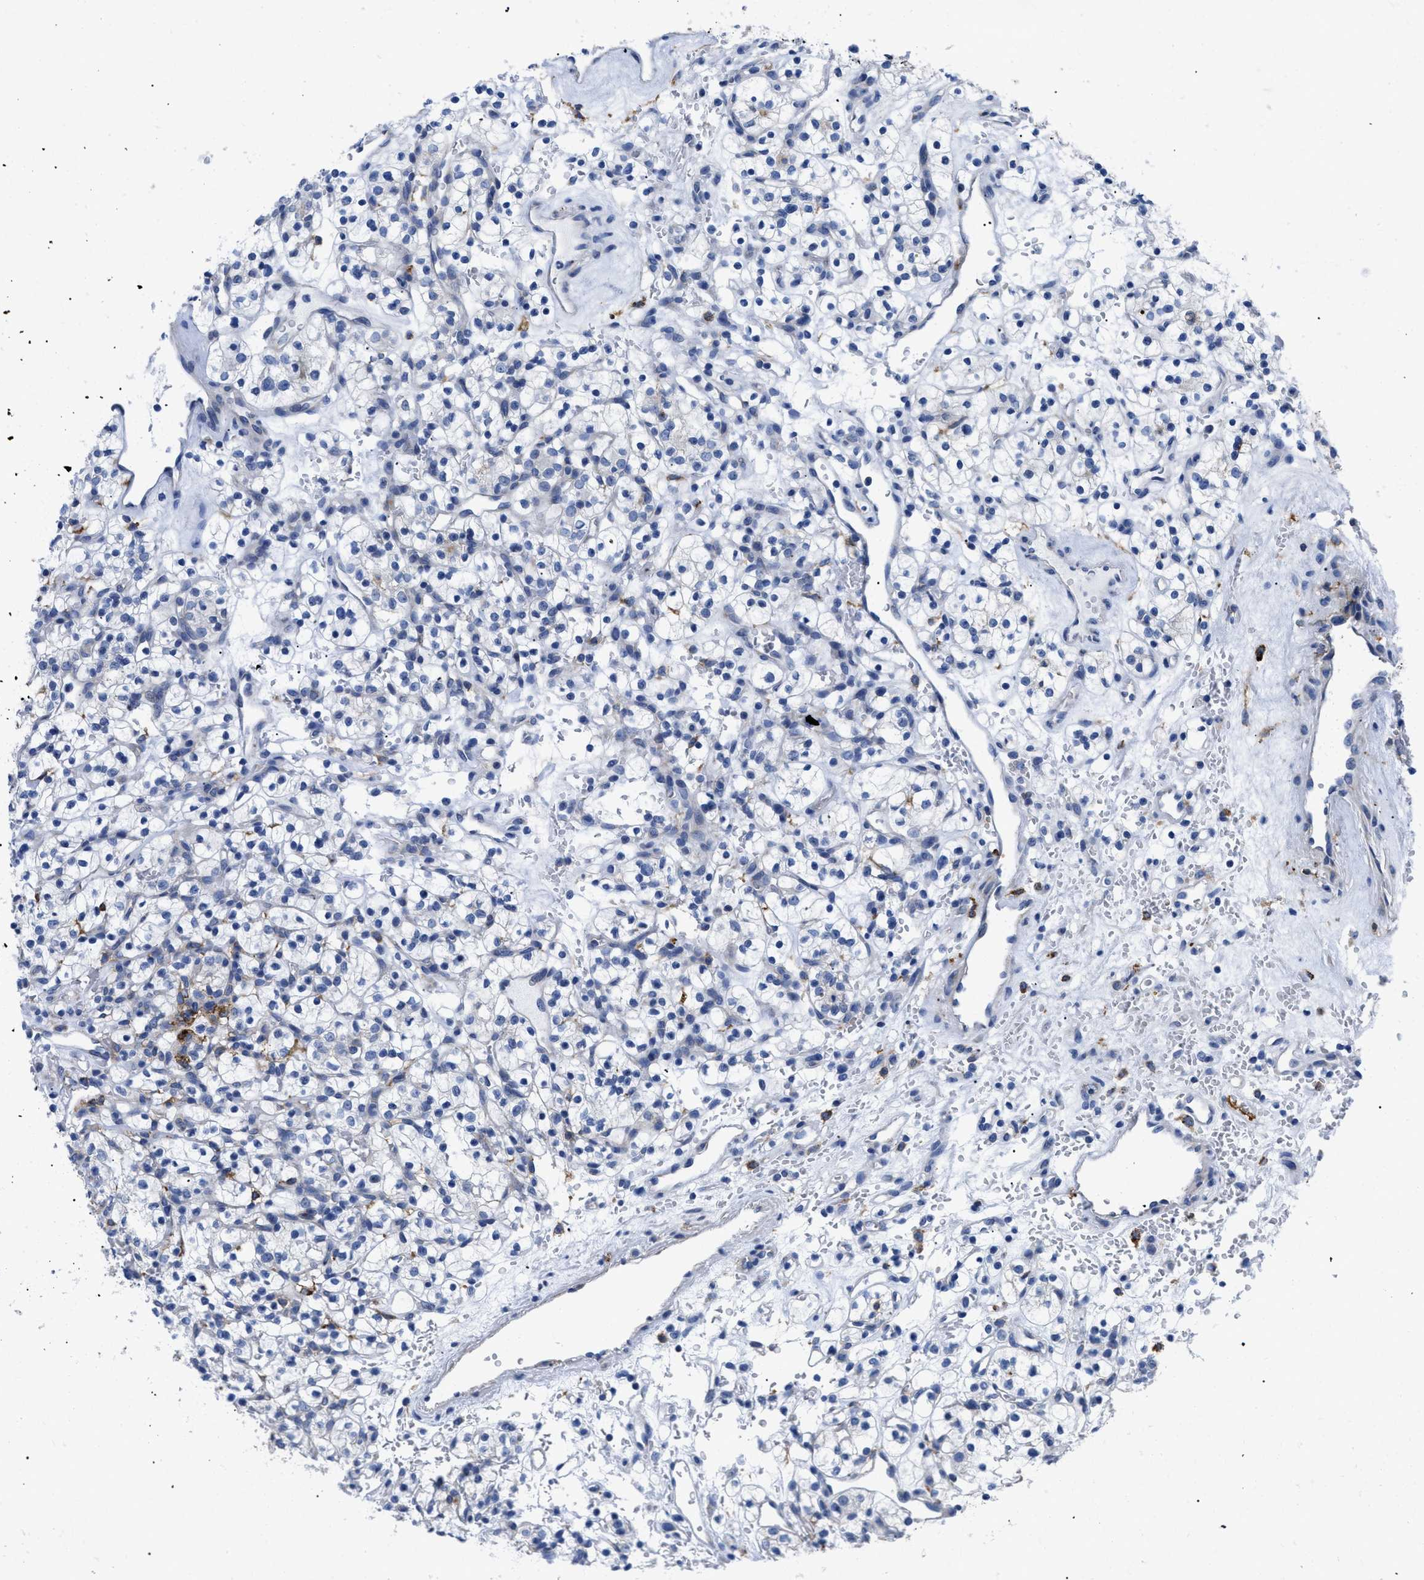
{"staining": {"intensity": "negative", "quantity": "none", "location": "none"}, "tissue": "renal cancer", "cell_type": "Tumor cells", "image_type": "cancer", "snomed": [{"axis": "morphology", "description": "Adenocarcinoma, NOS"}, {"axis": "topography", "description": "Kidney"}], "caption": "Protein analysis of renal cancer displays no significant staining in tumor cells.", "gene": "HLA-DPA1", "patient": {"sex": "female", "age": 57}}